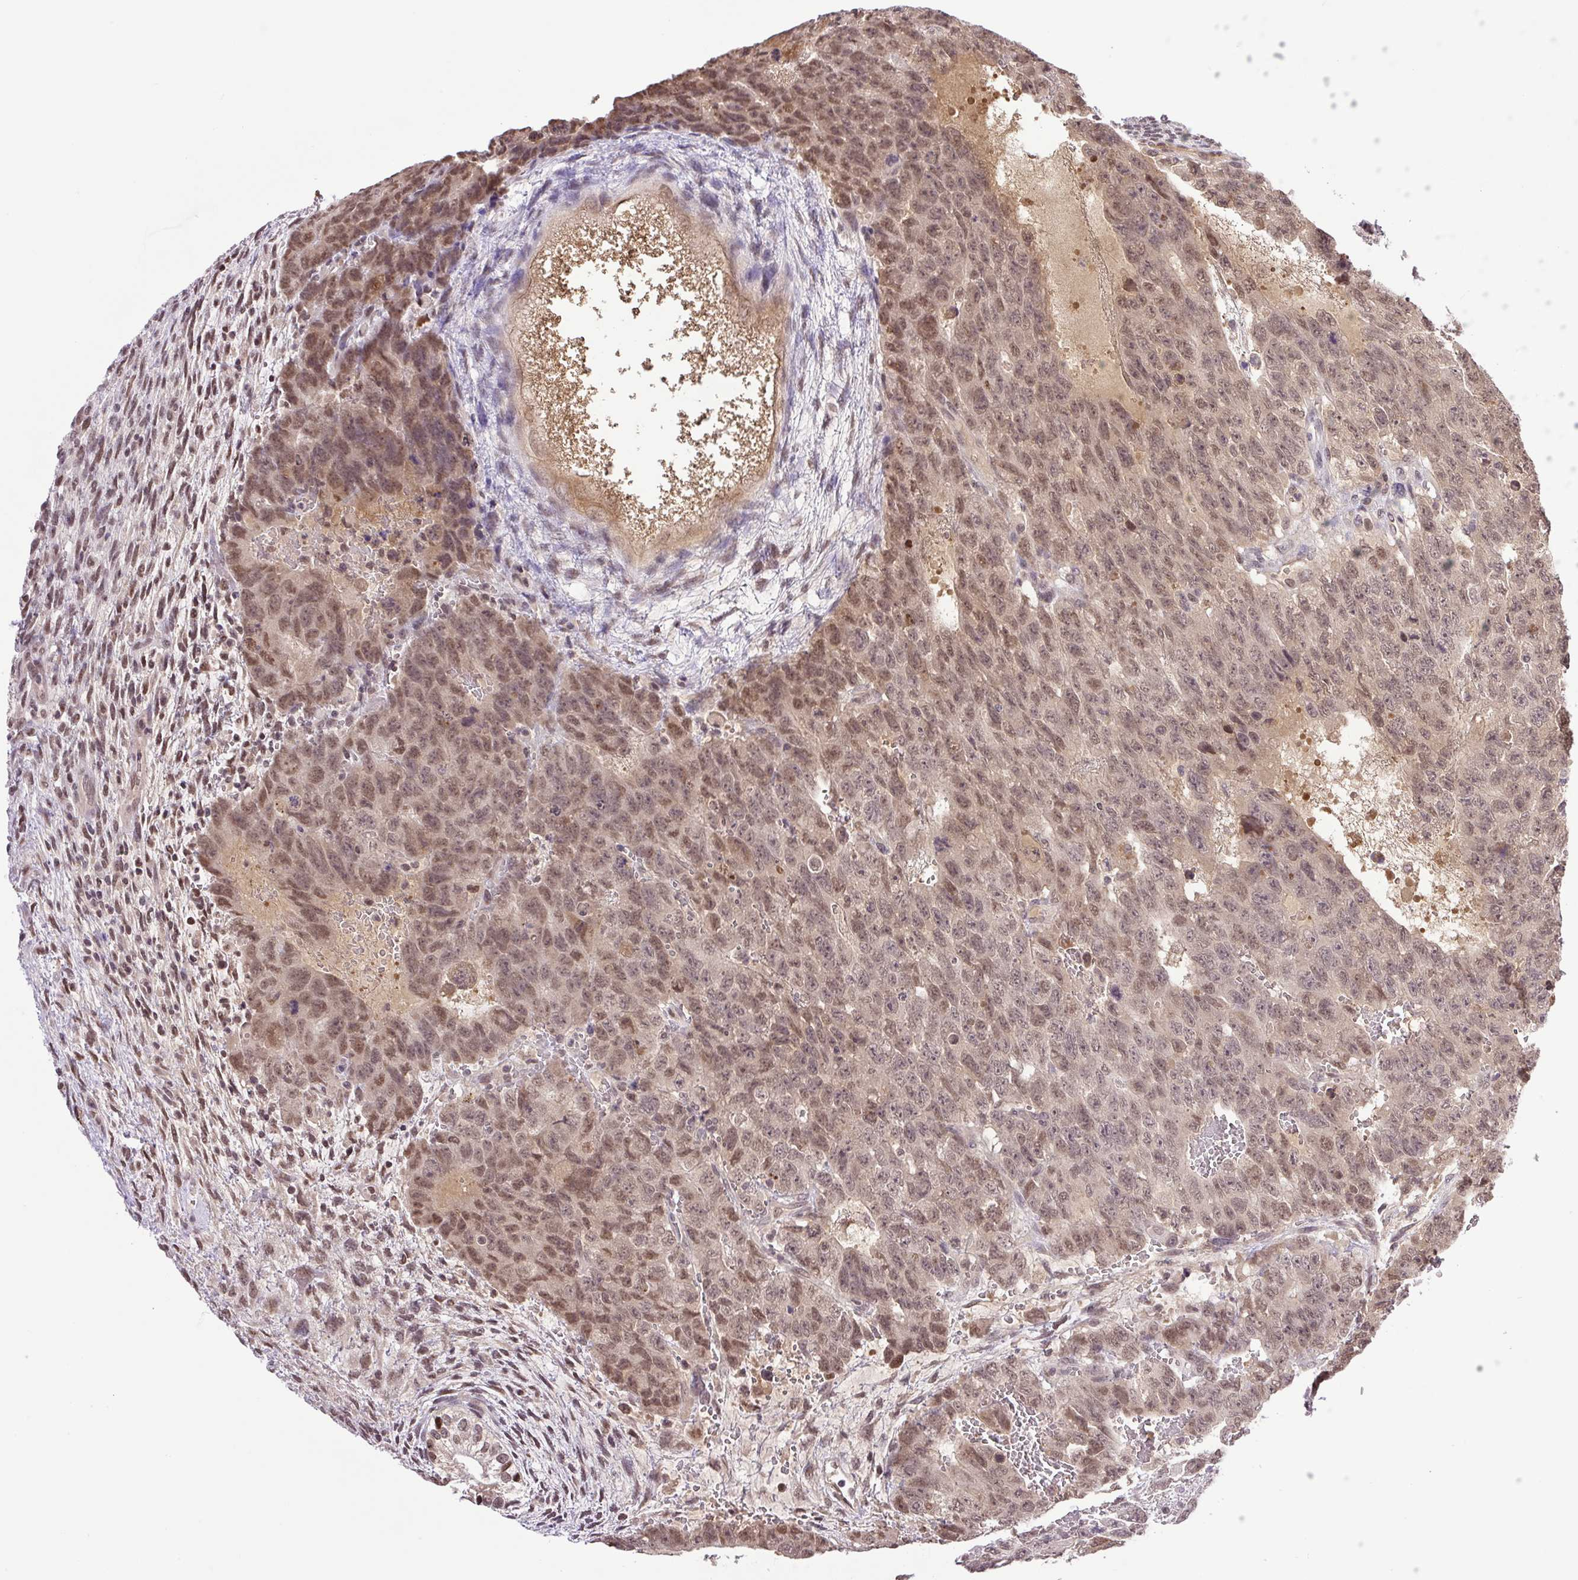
{"staining": {"intensity": "moderate", "quantity": ">75%", "location": "nuclear"}, "tissue": "testis cancer", "cell_type": "Tumor cells", "image_type": "cancer", "snomed": [{"axis": "morphology", "description": "Carcinoma, Embryonal, NOS"}, {"axis": "topography", "description": "Testis"}], "caption": "Testis embryonal carcinoma stained with DAB (3,3'-diaminobenzidine) IHC exhibits medium levels of moderate nuclear positivity in about >75% of tumor cells. The protein of interest is shown in brown color, while the nuclei are stained blue.", "gene": "SGTA", "patient": {"sex": "male", "age": 26}}